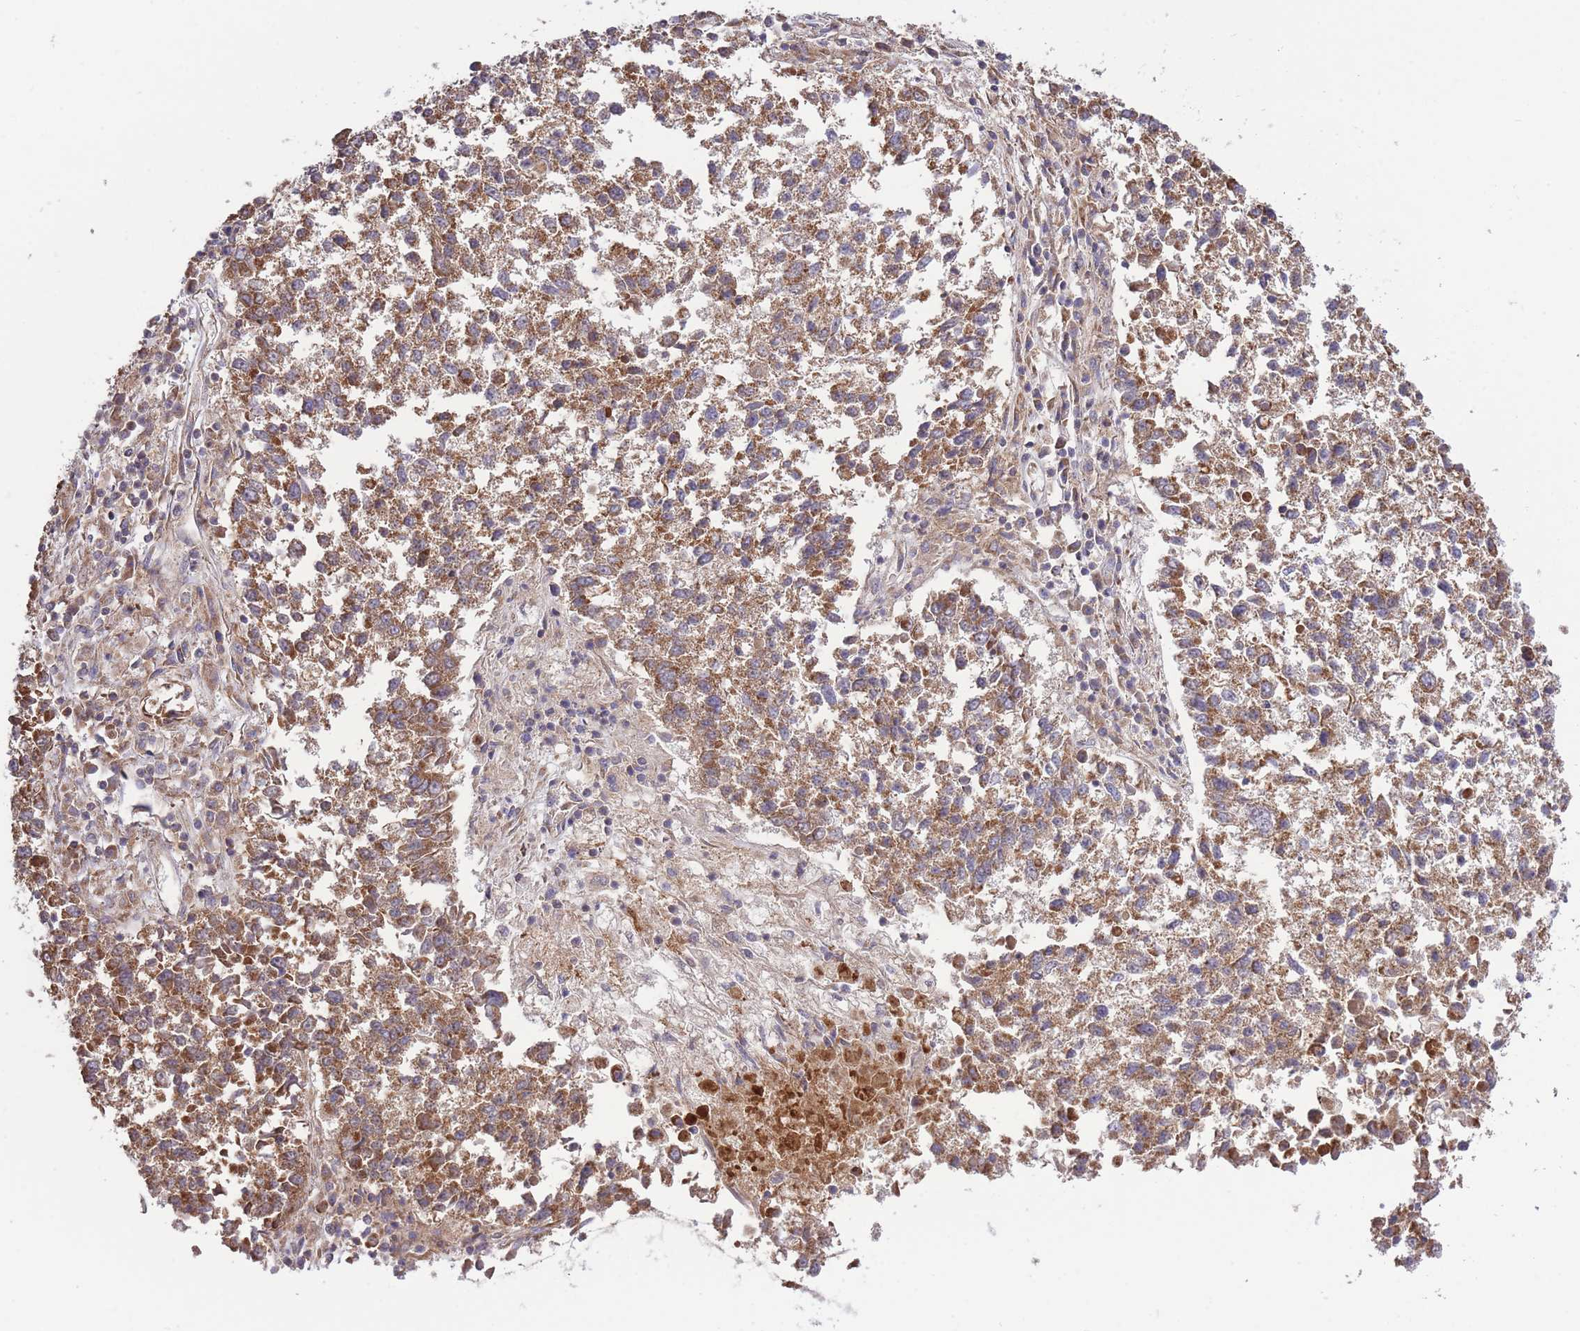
{"staining": {"intensity": "moderate", "quantity": ">75%", "location": "cytoplasmic/membranous"}, "tissue": "lung cancer", "cell_type": "Tumor cells", "image_type": "cancer", "snomed": [{"axis": "morphology", "description": "Squamous cell carcinoma, NOS"}, {"axis": "topography", "description": "Lung"}], "caption": "Approximately >75% of tumor cells in human lung cancer (squamous cell carcinoma) demonstrate moderate cytoplasmic/membranous protein staining as visualized by brown immunohistochemical staining.", "gene": "ATP13A2", "patient": {"sex": "male", "age": 73}}